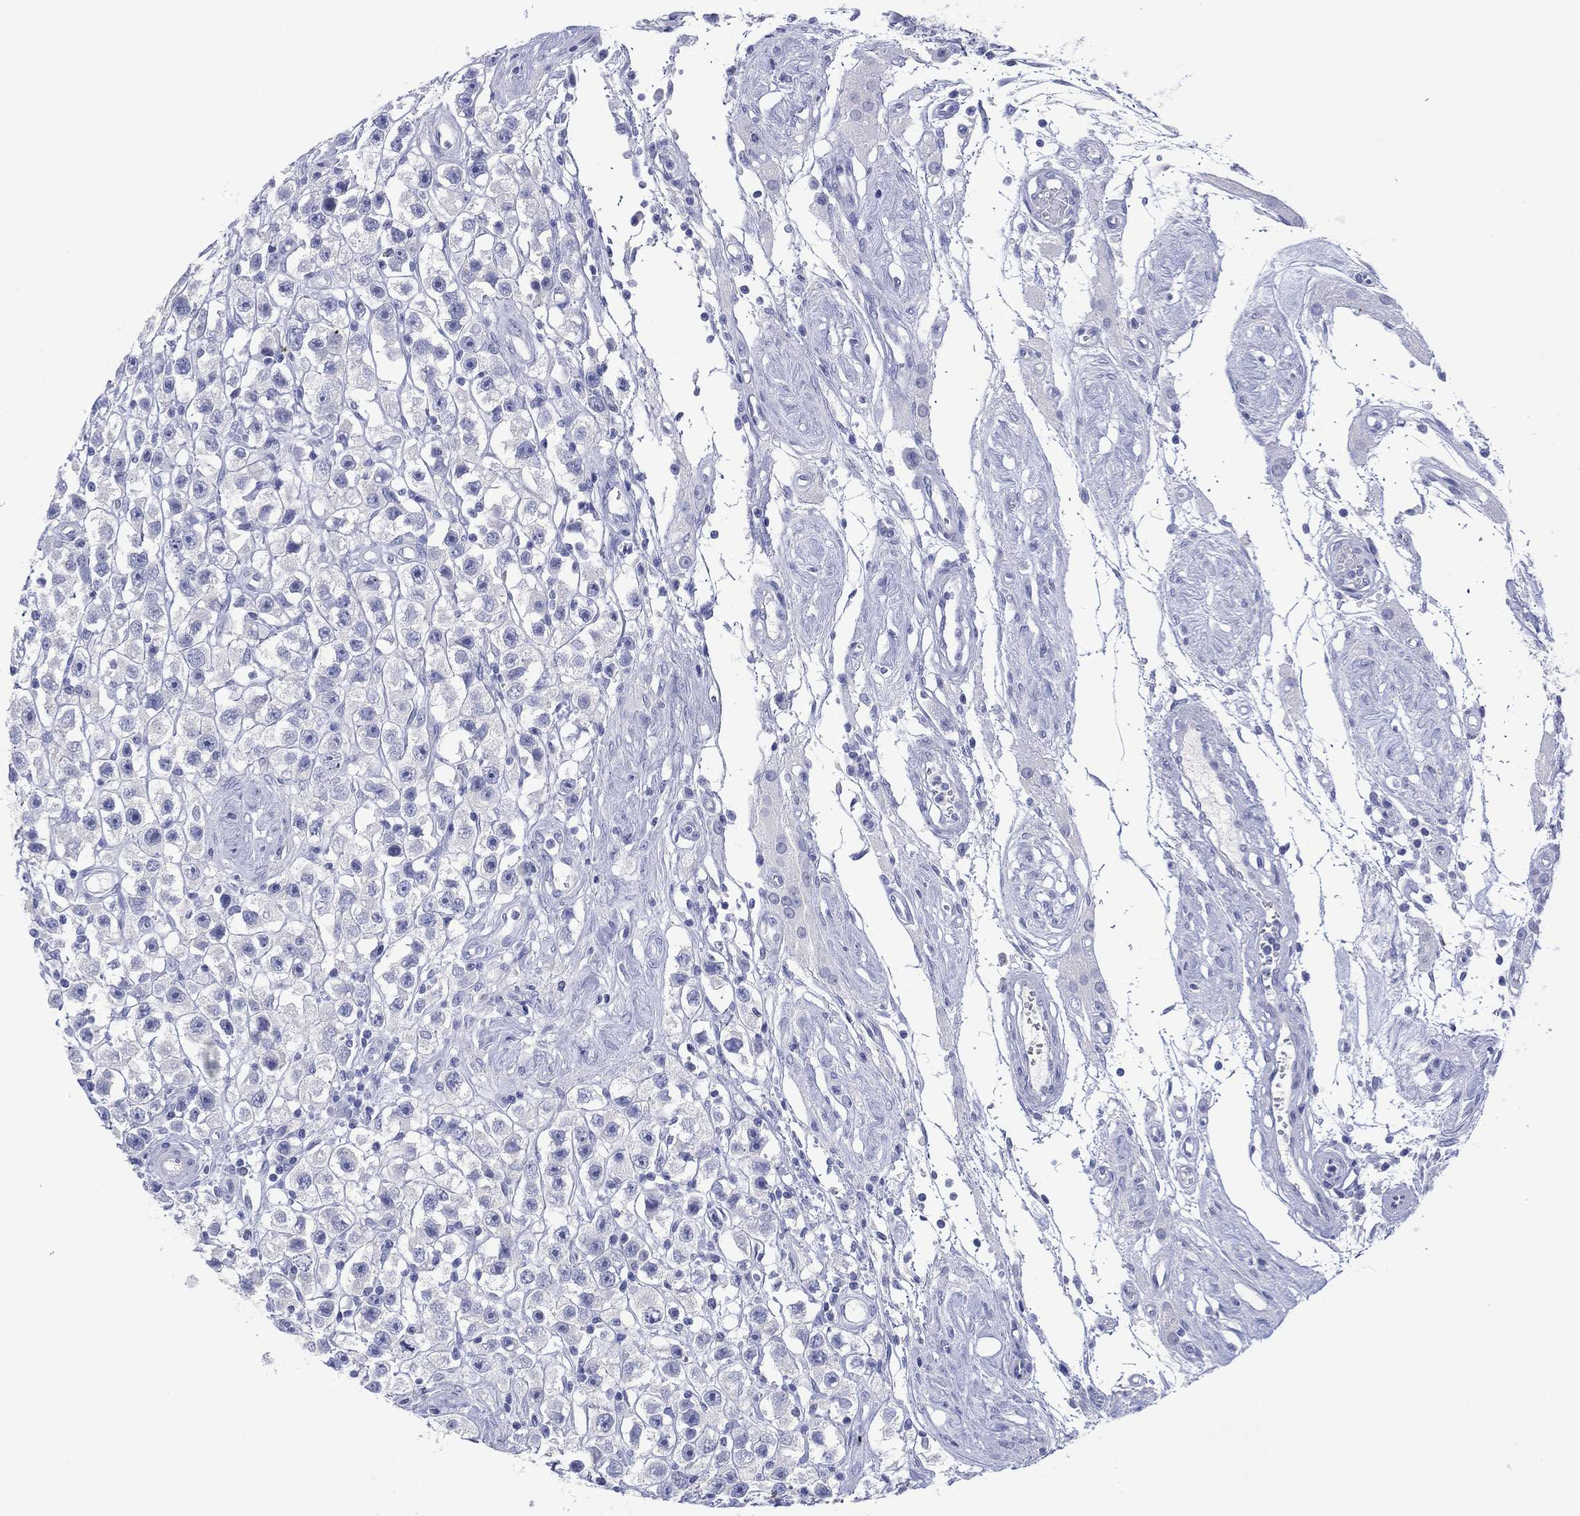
{"staining": {"intensity": "negative", "quantity": "none", "location": "none"}, "tissue": "testis cancer", "cell_type": "Tumor cells", "image_type": "cancer", "snomed": [{"axis": "morphology", "description": "Seminoma, NOS"}, {"axis": "topography", "description": "Testis"}], "caption": "Immunohistochemistry photomicrograph of neoplastic tissue: human testis cancer stained with DAB (3,3'-diaminobenzidine) exhibits no significant protein expression in tumor cells.", "gene": "DSG1", "patient": {"sex": "male", "age": 45}}